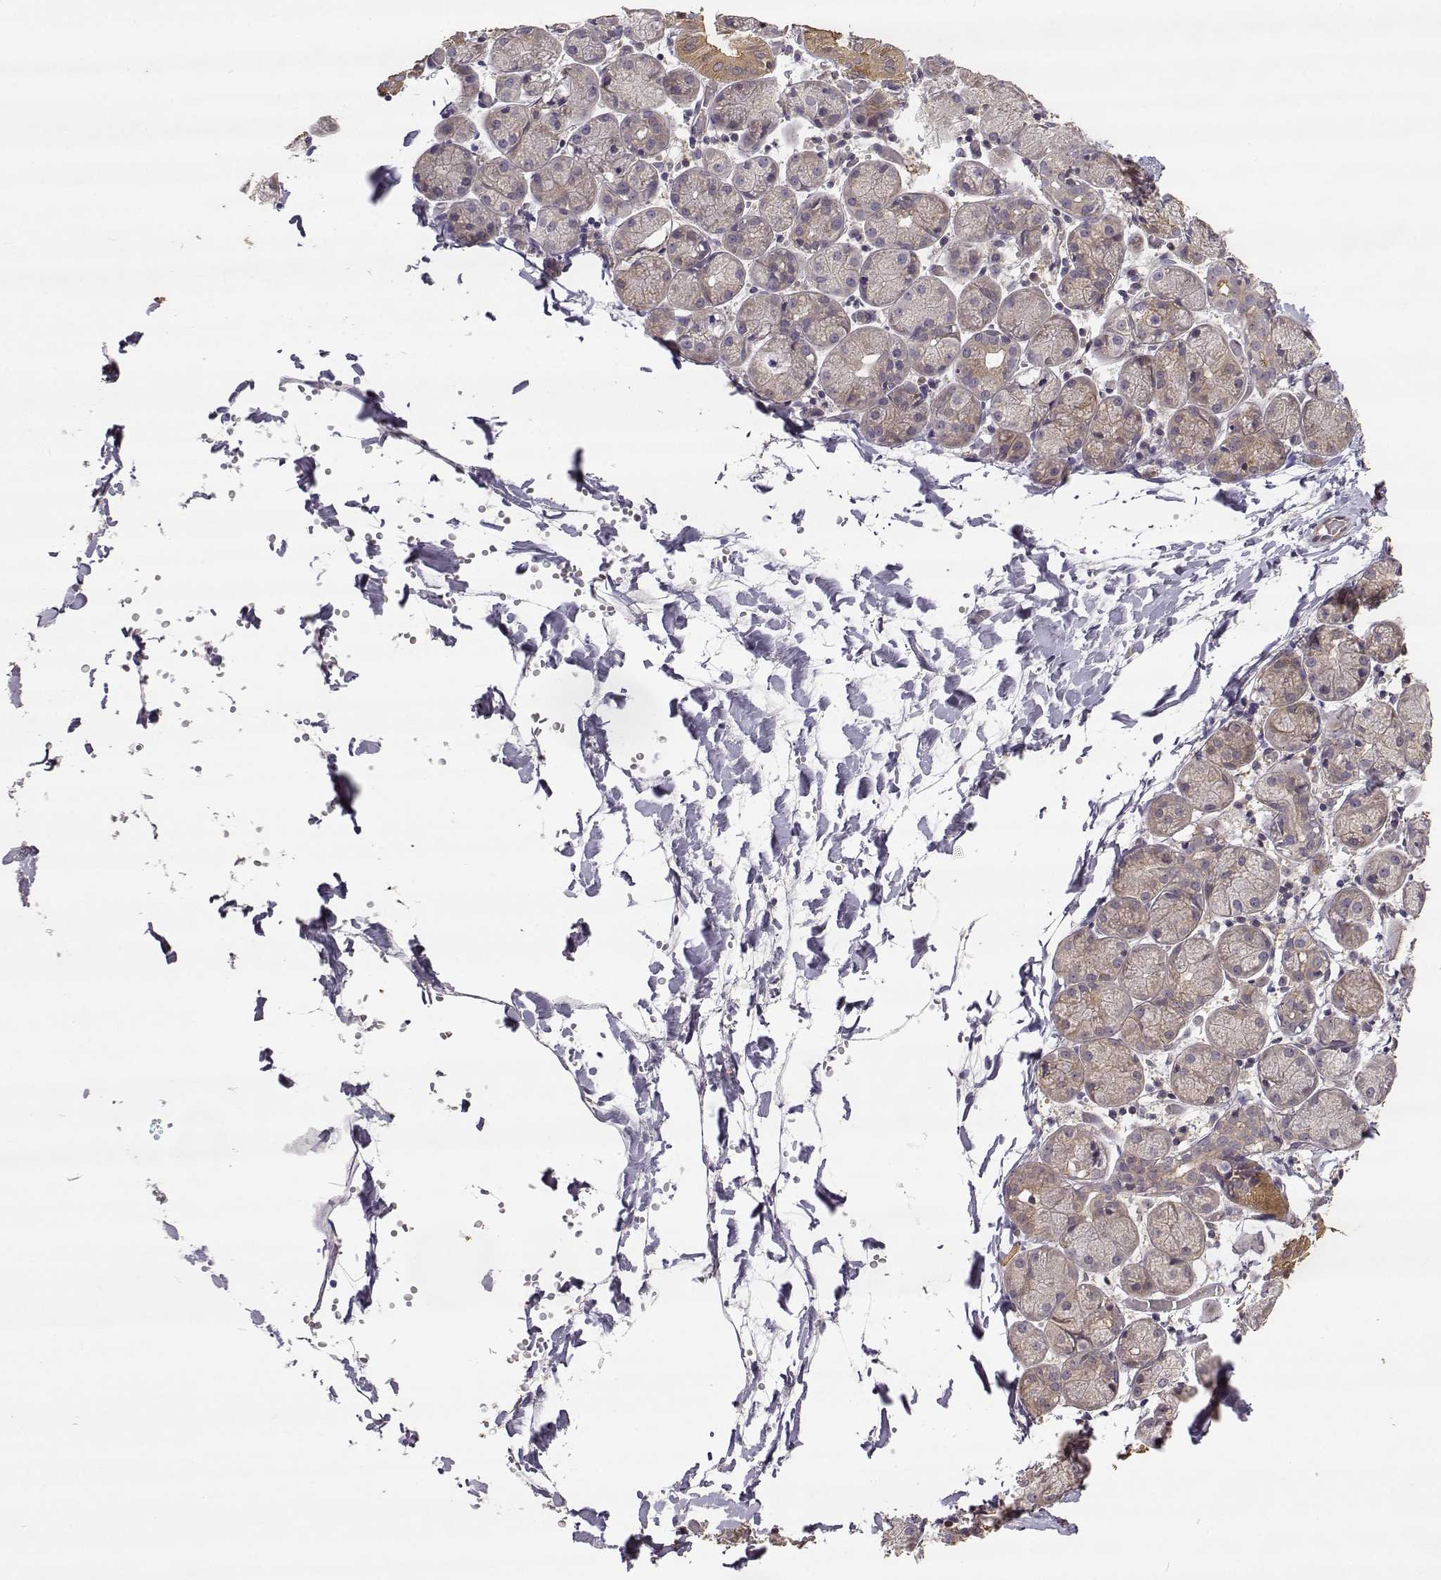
{"staining": {"intensity": "weak", "quantity": "<25%", "location": "cytoplasmic/membranous"}, "tissue": "salivary gland", "cell_type": "Glandular cells", "image_type": "normal", "snomed": [{"axis": "morphology", "description": "Normal tissue, NOS"}, {"axis": "topography", "description": "Salivary gland"}, {"axis": "topography", "description": "Peripheral nerve tissue"}], "caption": "Immunohistochemistry image of benign salivary gland: human salivary gland stained with DAB reveals no significant protein staining in glandular cells.", "gene": "CRIM1", "patient": {"sex": "female", "age": 24}}